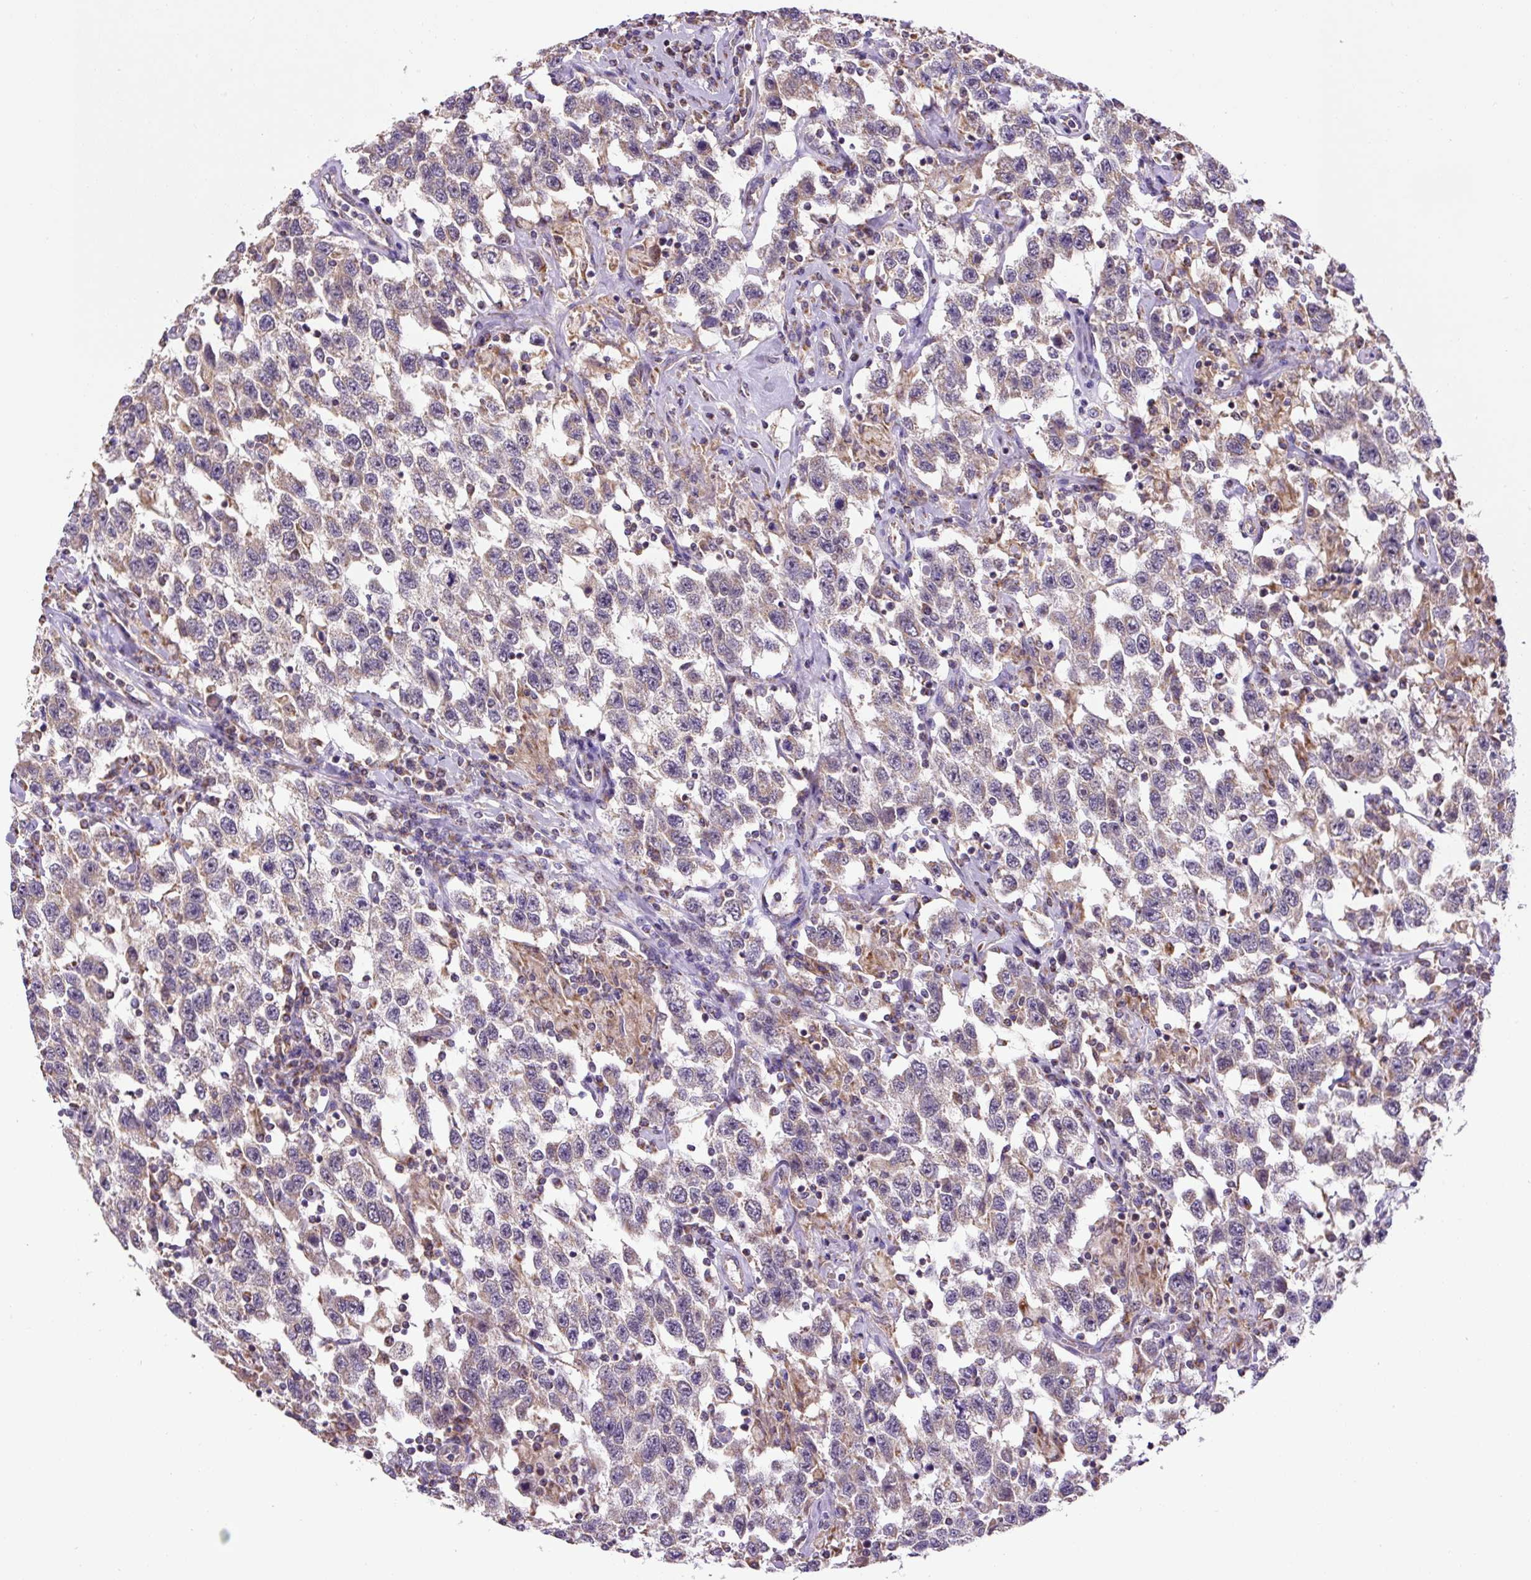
{"staining": {"intensity": "weak", "quantity": "<25%", "location": "cytoplasmic/membranous"}, "tissue": "testis cancer", "cell_type": "Tumor cells", "image_type": "cancer", "snomed": [{"axis": "morphology", "description": "Seminoma, NOS"}, {"axis": "topography", "description": "Testis"}], "caption": "Testis cancer was stained to show a protein in brown. There is no significant positivity in tumor cells. The staining is performed using DAB (3,3'-diaminobenzidine) brown chromogen with nuclei counter-stained in using hematoxylin.", "gene": "MFSD9", "patient": {"sex": "male", "age": 41}}